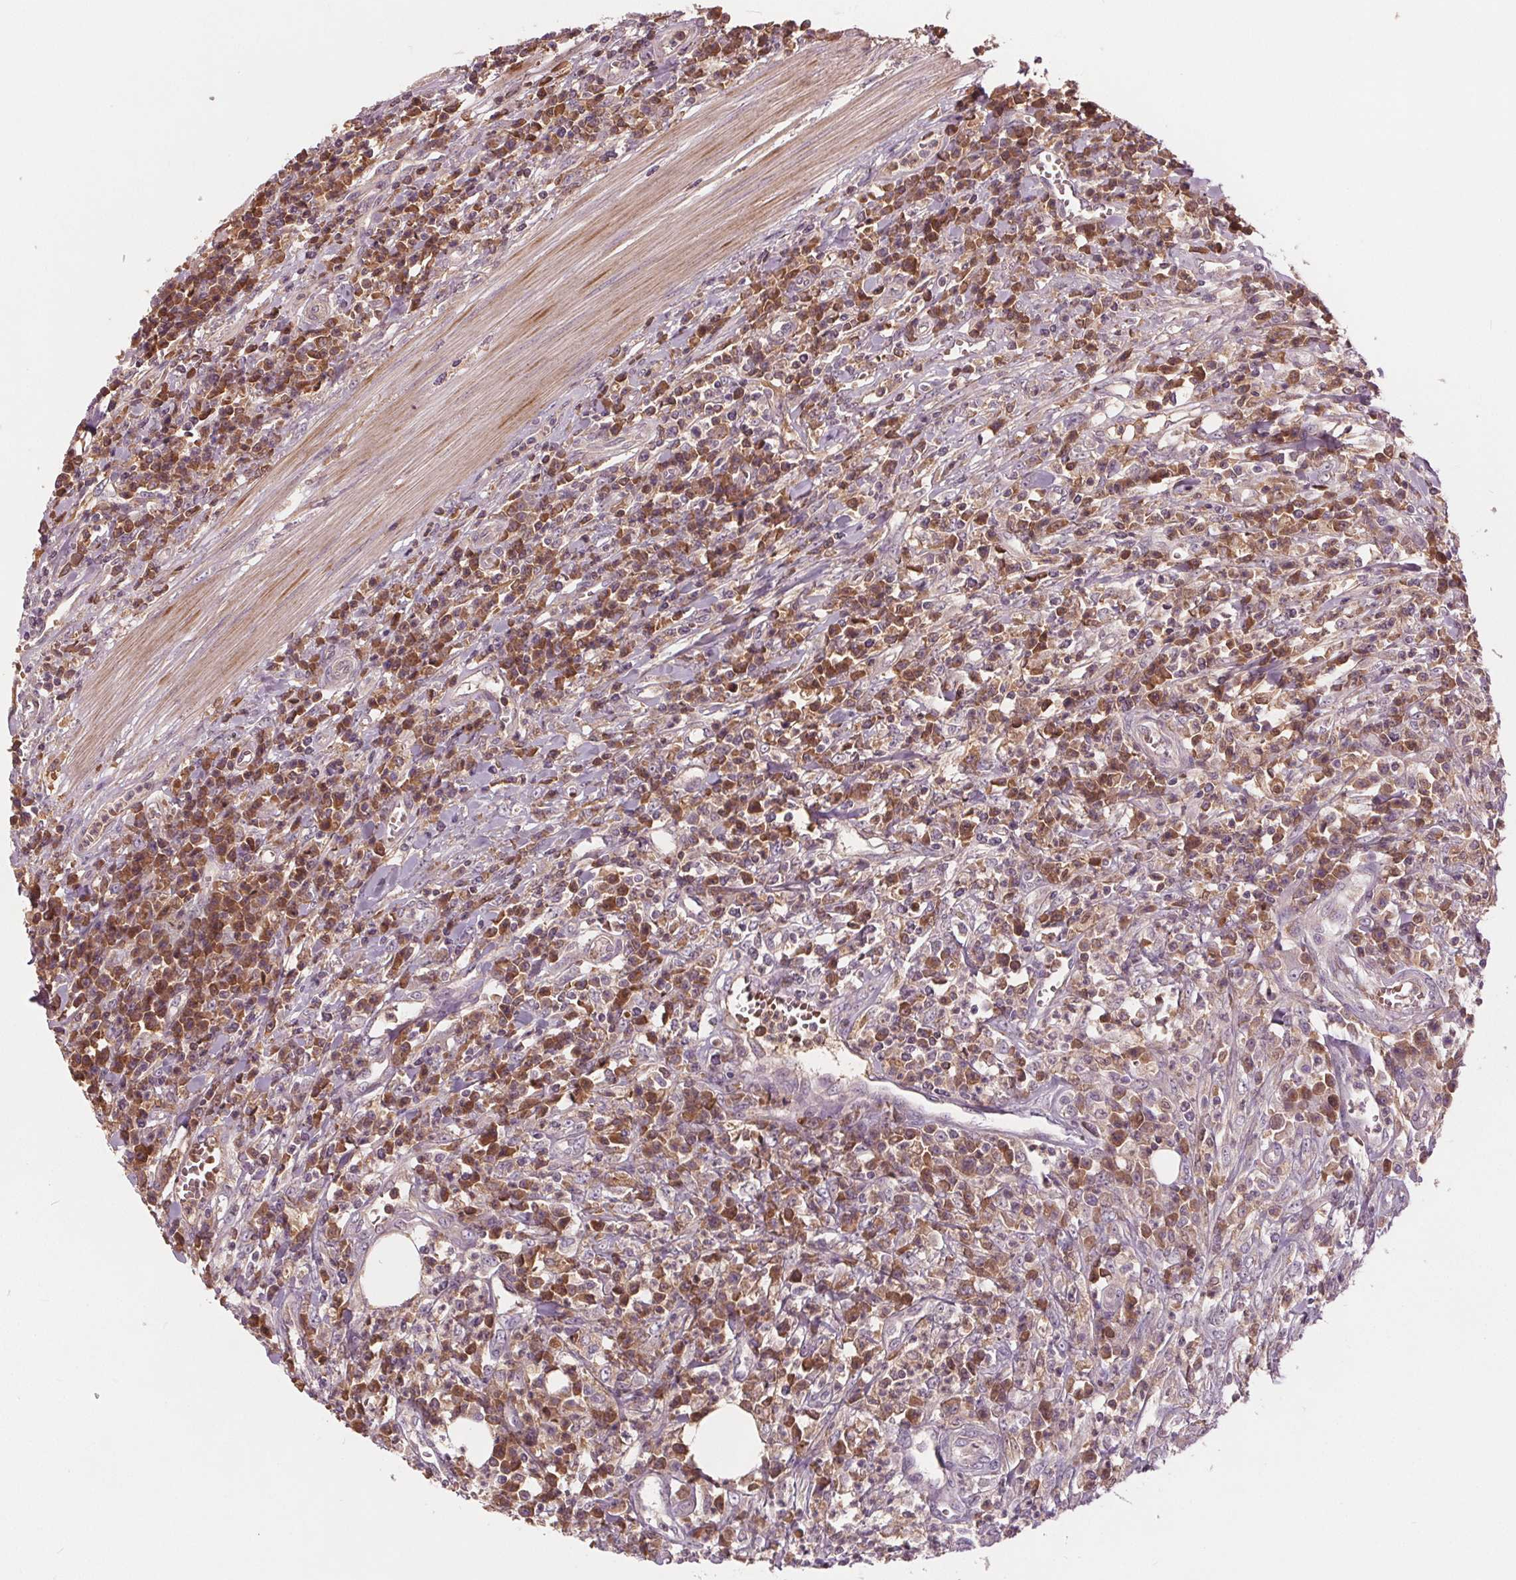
{"staining": {"intensity": "negative", "quantity": "none", "location": "none"}, "tissue": "colorectal cancer", "cell_type": "Tumor cells", "image_type": "cancer", "snomed": [{"axis": "morphology", "description": "Adenocarcinoma, NOS"}, {"axis": "topography", "description": "Colon"}], "caption": "Colorectal cancer was stained to show a protein in brown. There is no significant positivity in tumor cells.", "gene": "PDGFD", "patient": {"sex": "male", "age": 65}}